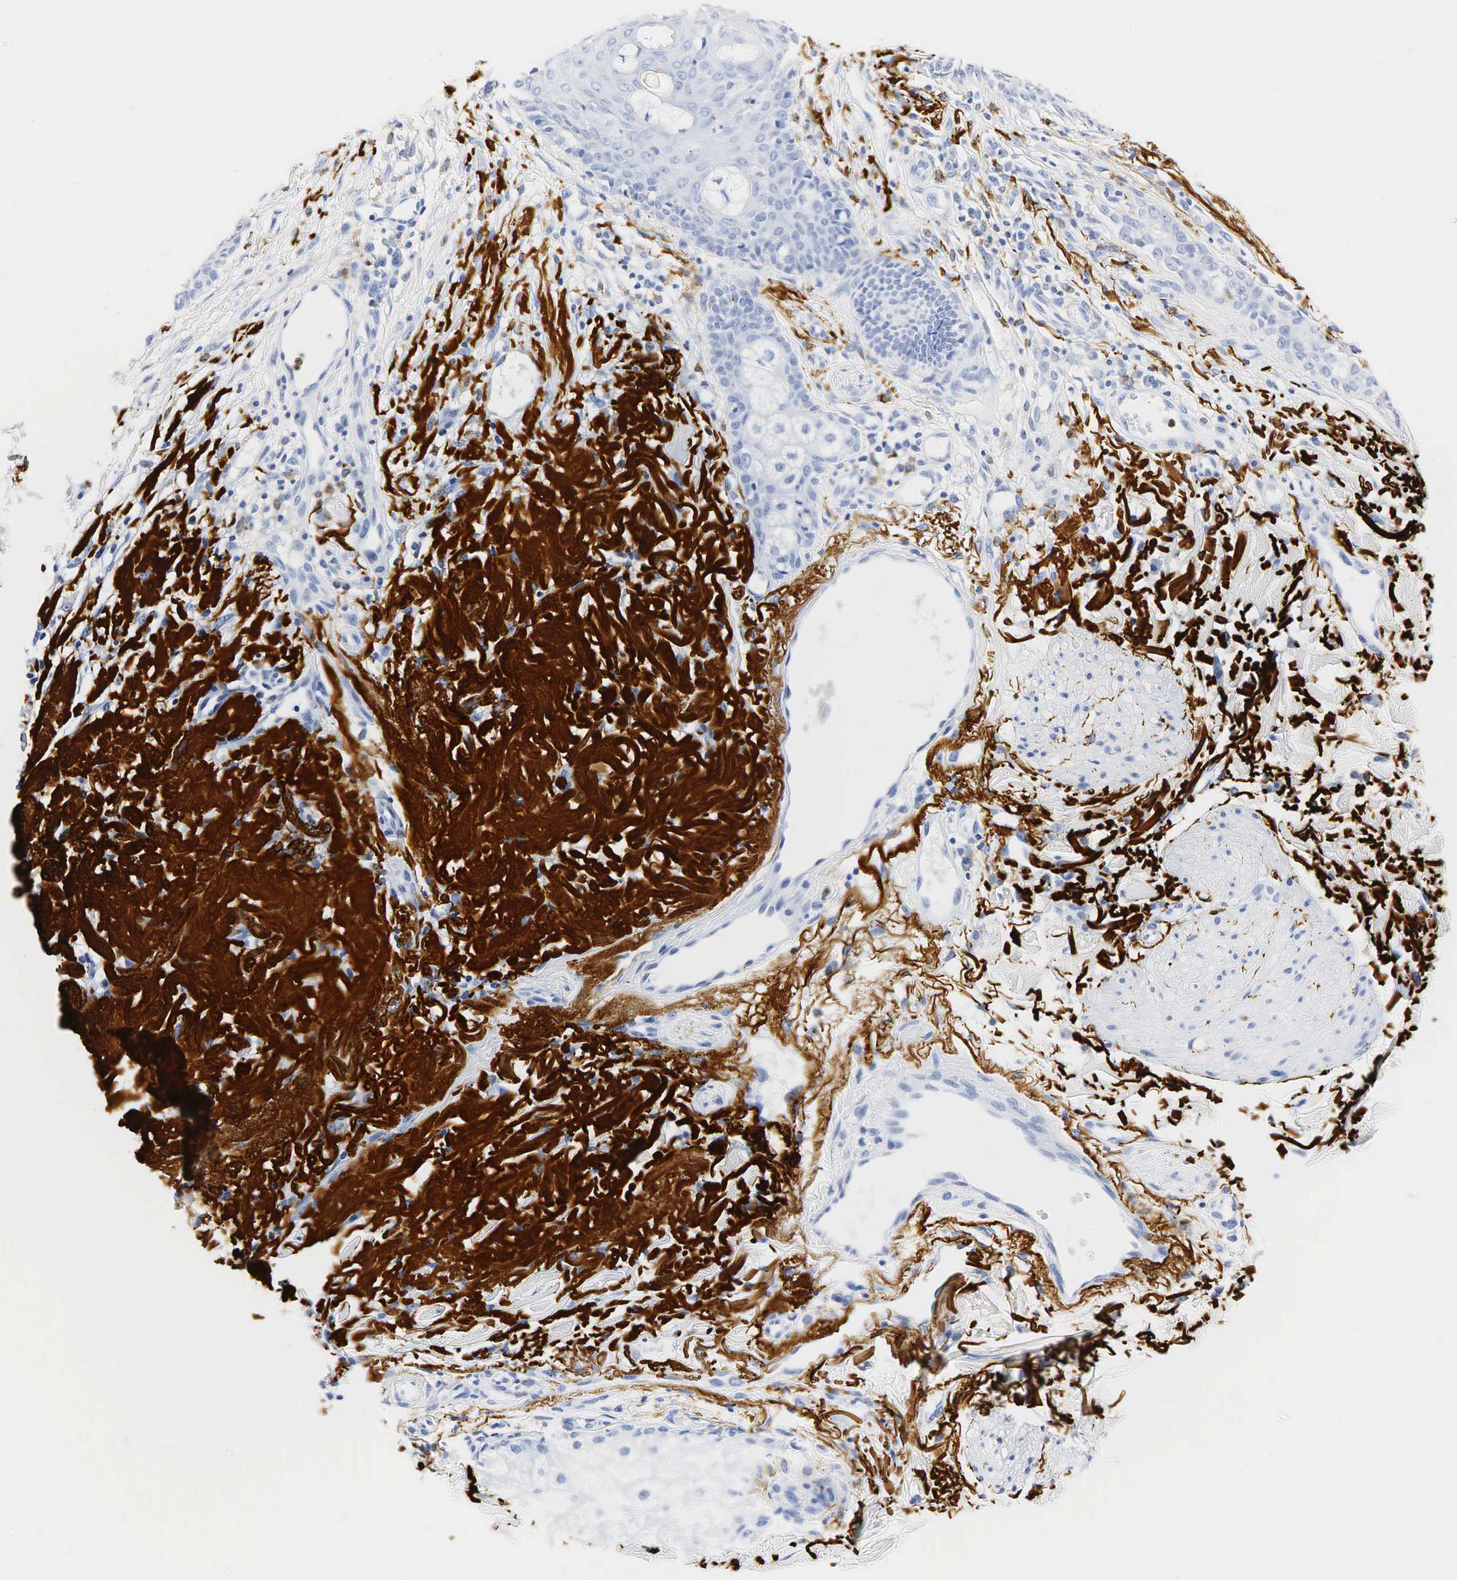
{"staining": {"intensity": "negative", "quantity": "none", "location": "none"}, "tissue": "skin cancer", "cell_type": "Tumor cells", "image_type": "cancer", "snomed": [{"axis": "morphology", "description": "Squamous cell carcinoma, NOS"}, {"axis": "topography", "description": "Skin"}], "caption": "DAB (3,3'-diaminobenzidine) immunohistochemical staining of squamous cell carcinoma (skin) reveals no significant expression in tumor cells.", "gene": "LYZ", "patient": {"sex": "male", "age": 77}}